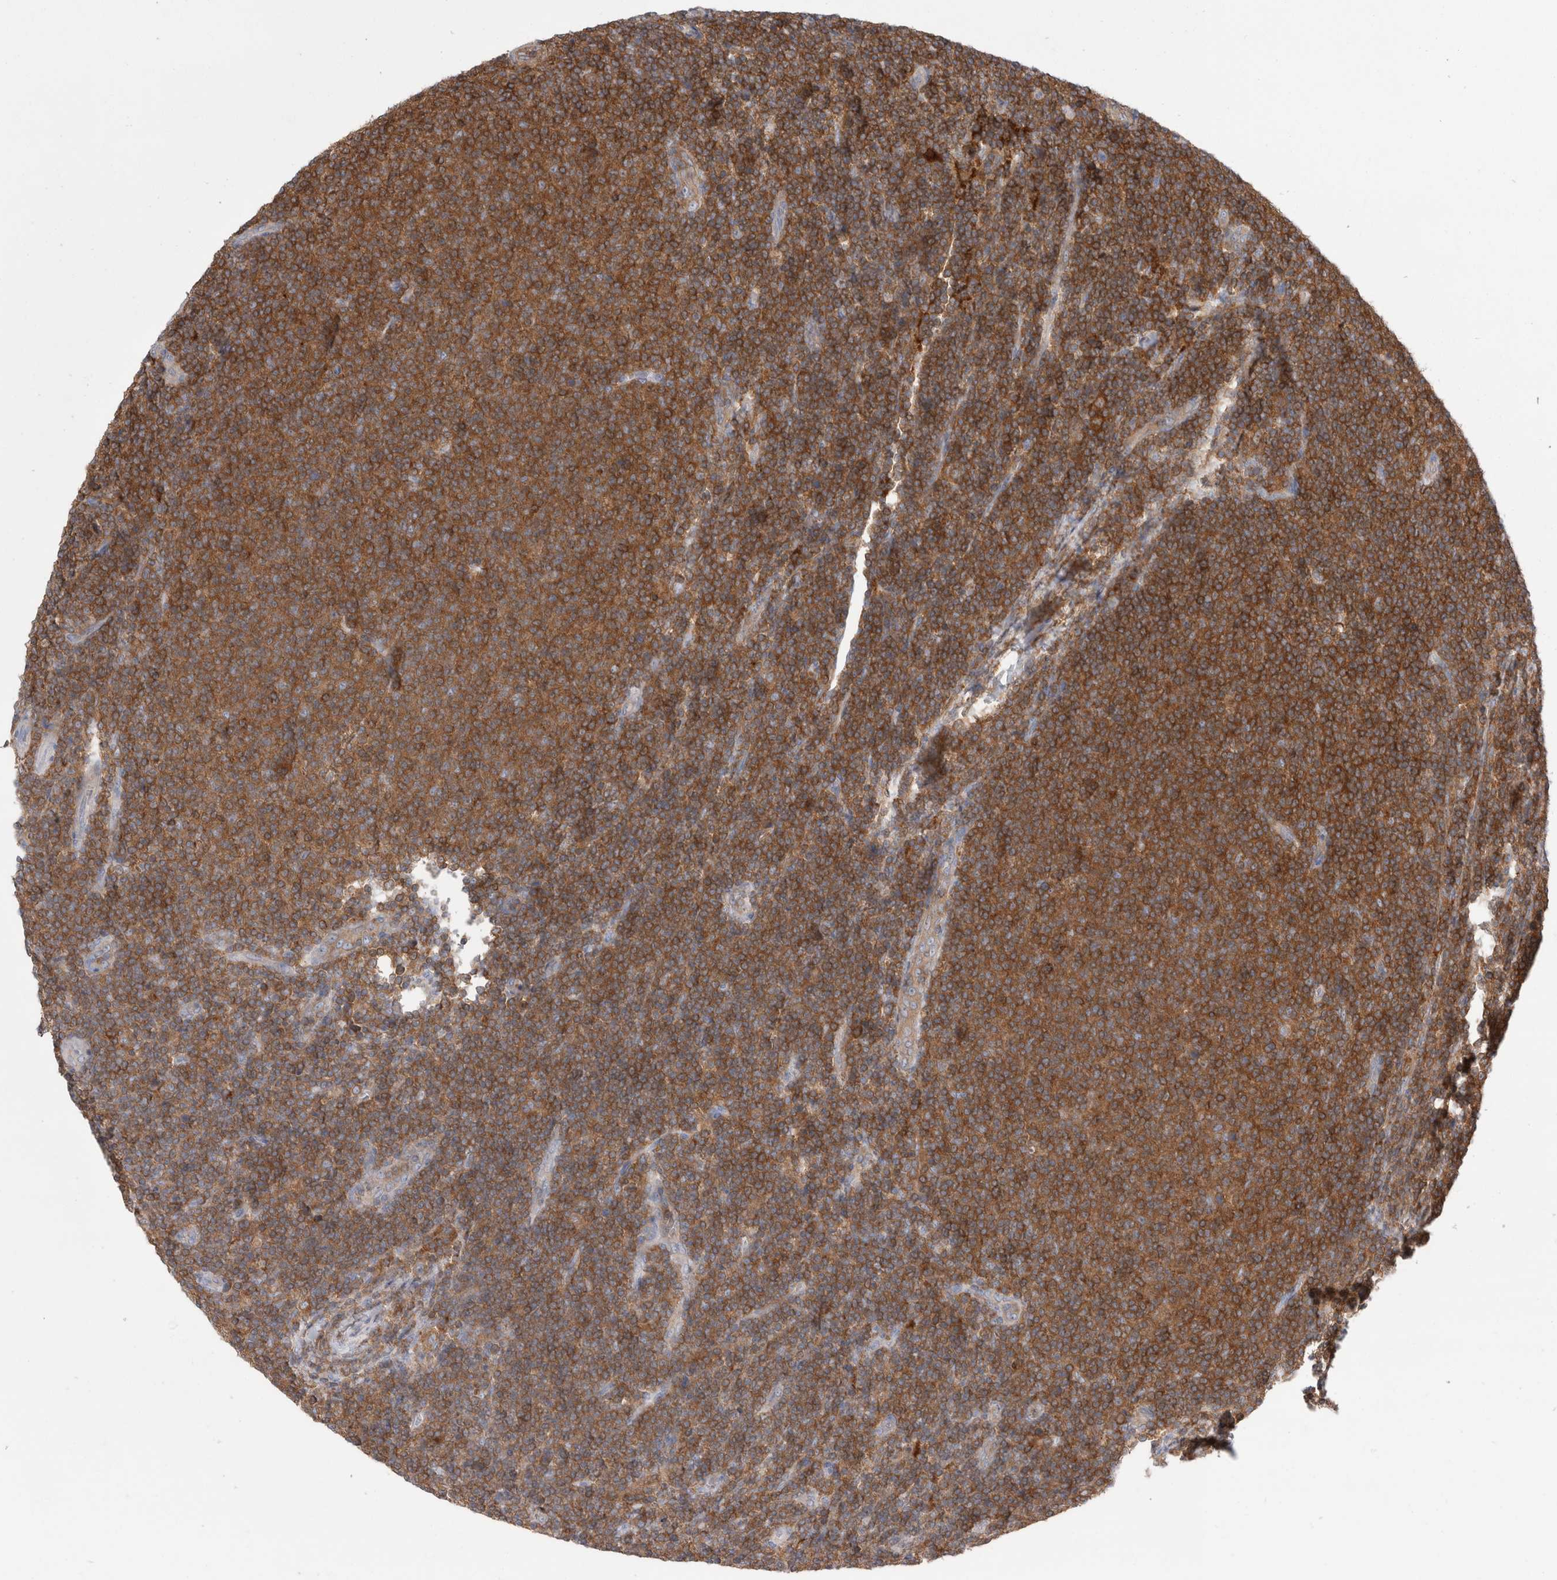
{"staining": {"intensity": "strong", "quantity": ">75%", "location": "cytoplasmic/membranous"}, "tissue": "lymphoma", "cell_type": "Tumor cells", "image_type": "cancer", "snomed": [{"axis": "morphology", "description": "Malignant lymphoma, non-Hodgkin's type, Low grade"}, {"axis": "topography", "description": "Lymph node"}], "caption": "Strong cytoplasmic/membranous protein staining is seen in approximately >75% of tumor cells in malignant lymphoma, non-Hodgkin's type (low-grade). The staining is performed using DAB brown chromogen to label protein expression. The nuclei are counter-stained blue using hematoxylin.", "gene": "KLHL14", "patient": {"sex": "male", "age": 66}}